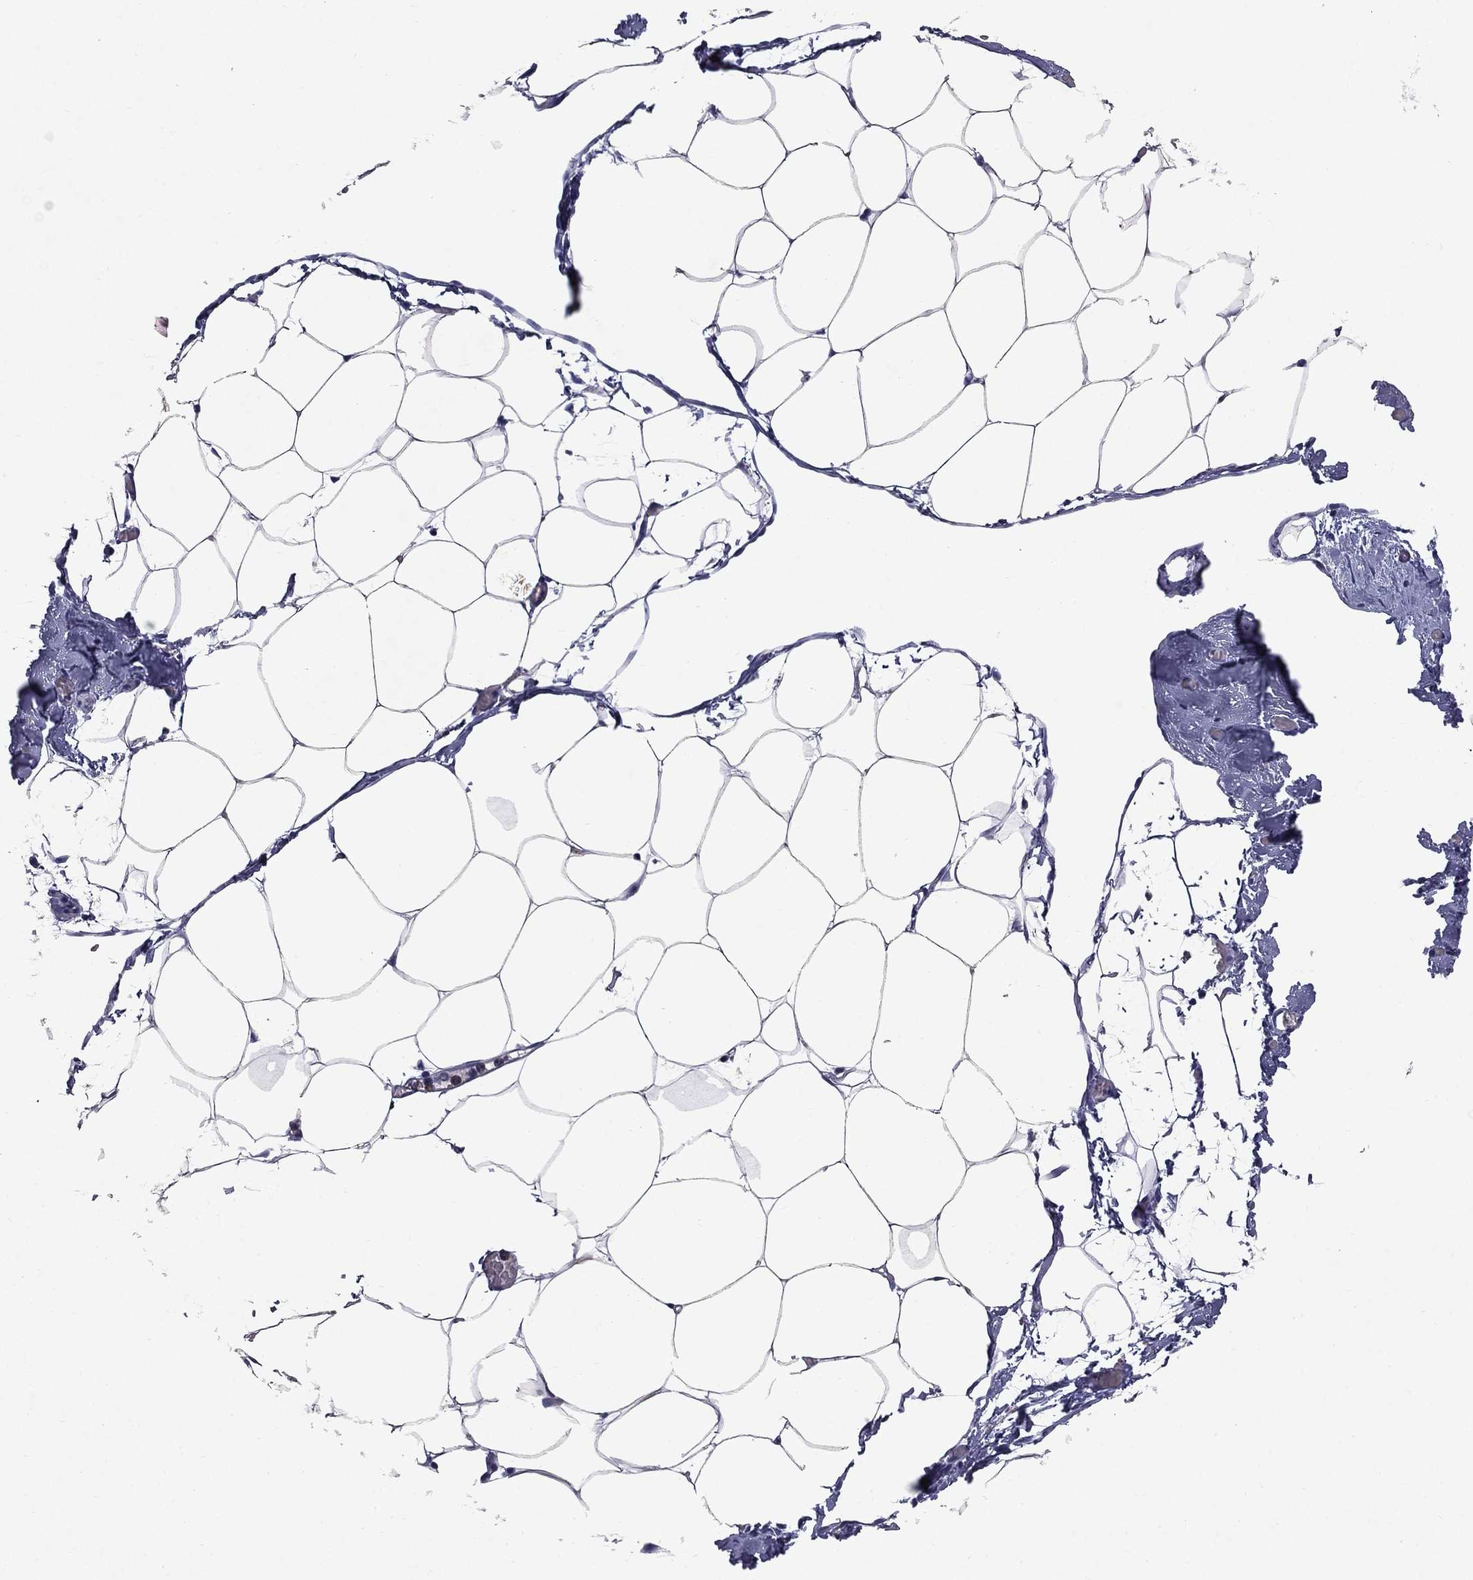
{"staining": {"intensity": "negative", "quantity": "none", "location": "none"}, "tissue": "adipose tissue", "cell_type": "Adipocytes", "image_type": "normal", "snomed": [{"axis": "morphology", "description": "Normal tissue, NOS"}, {"axis": "topography", "description": "Adipose tissue"}], "caption": "Adipocytes are negative for brown protein staining in benign adipose tissue. Brightfield microscopy of immunohistochemistry stained with DAB (brown) and hematoxylin (blue), captured at high magnification.", "gene": "ECM1", "patient": {"sex": "male", "age": 57}}